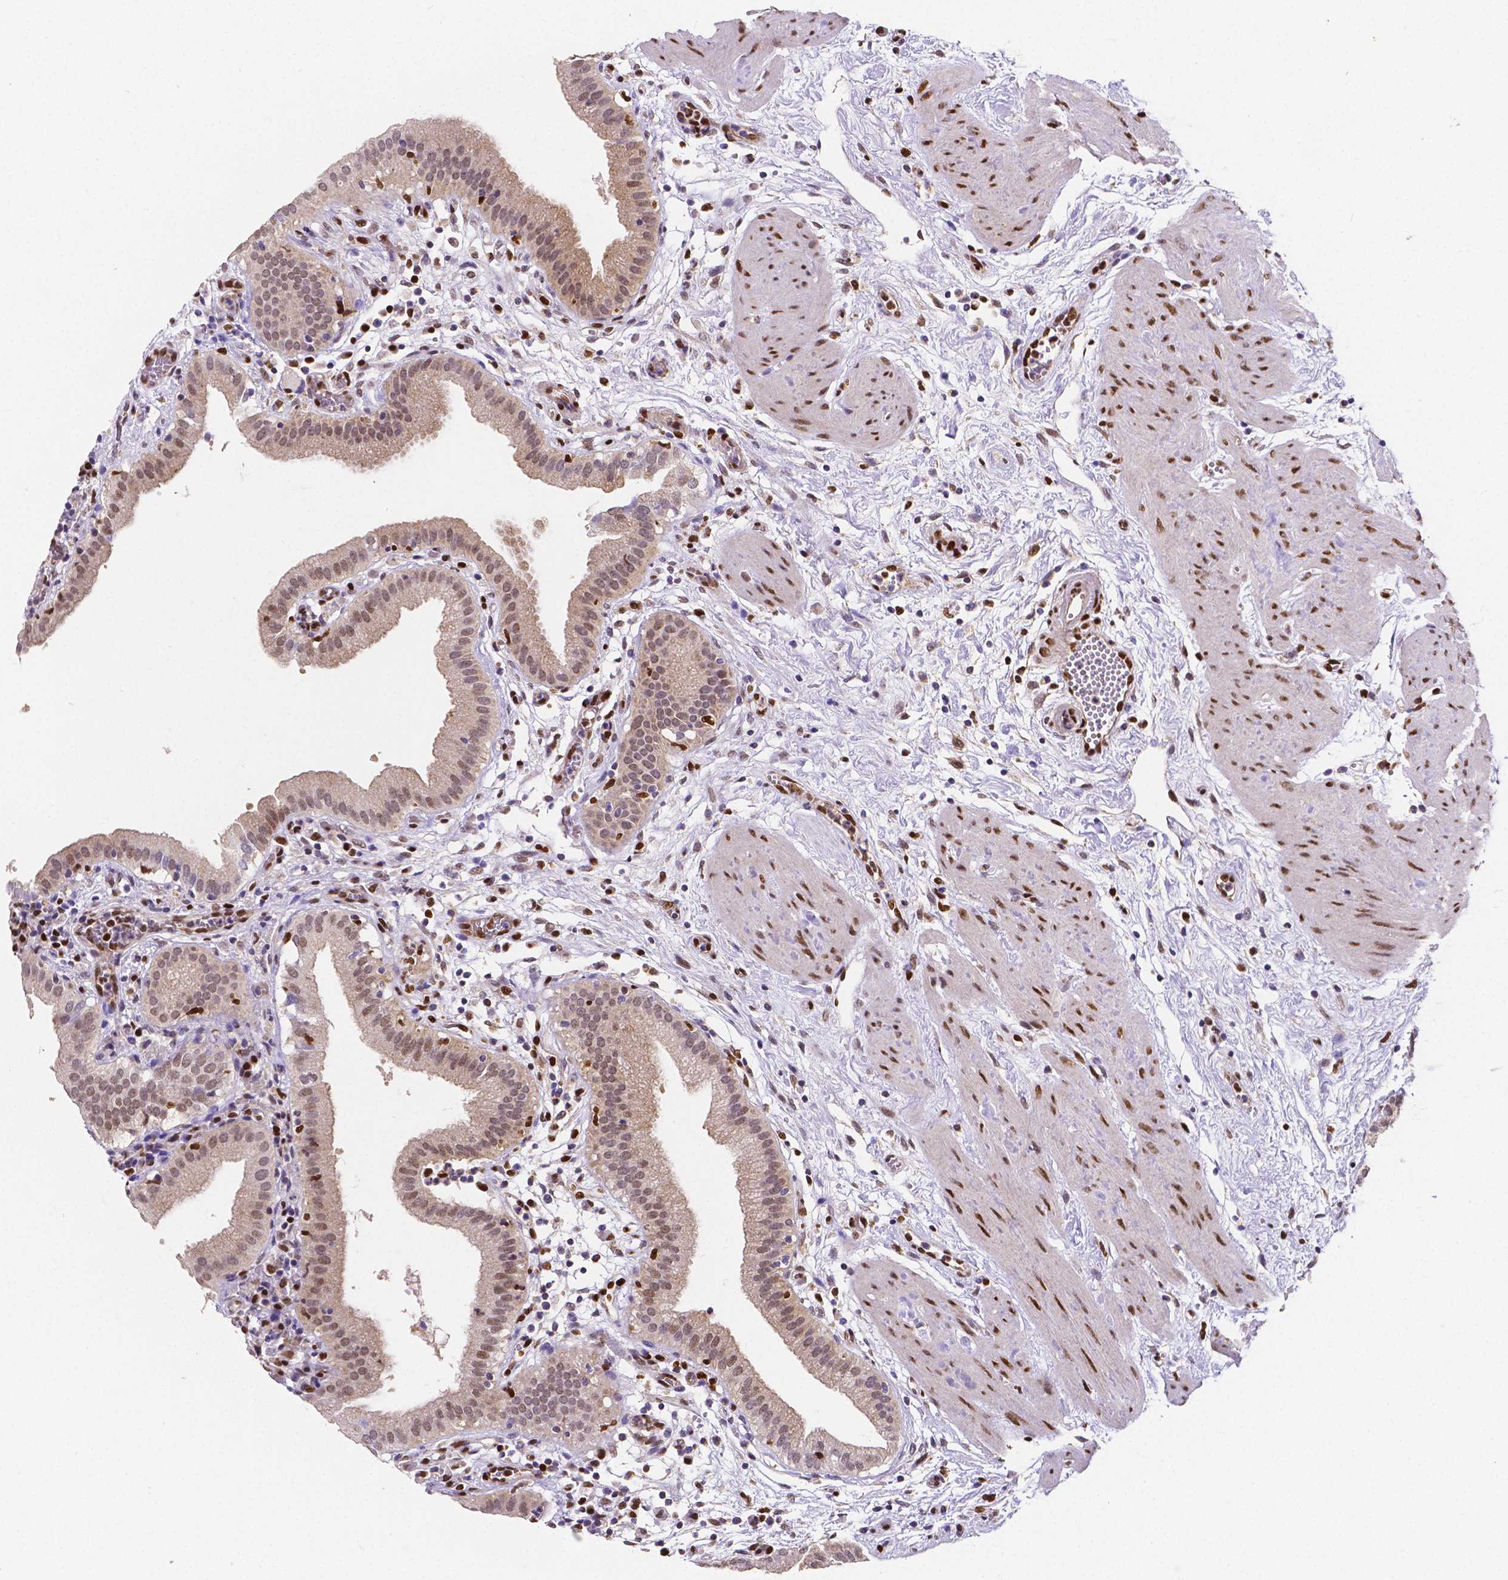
{"staining": {"intensity": "moderate", "quantity": "25%-75%", "location": "nuclear"}, "tissue": "gallbladder", "cell_type": "Glandular cells", "image_type": "normal", "snomed": [{"axis": "morphology", "description": "Normal tissue, NOS"}, {"axis": "topography", "description": "Gallbladder"}], "caption": "IHC image of normal gallbladder: gallbladder stained using IHC displays medium levels of moderate protein expression localized specifically in the nuclear of glandular cells, appearing as a nuclear brown color.", "gene": "MEF2C", "patient": {"sex": "female", "age": 65}}